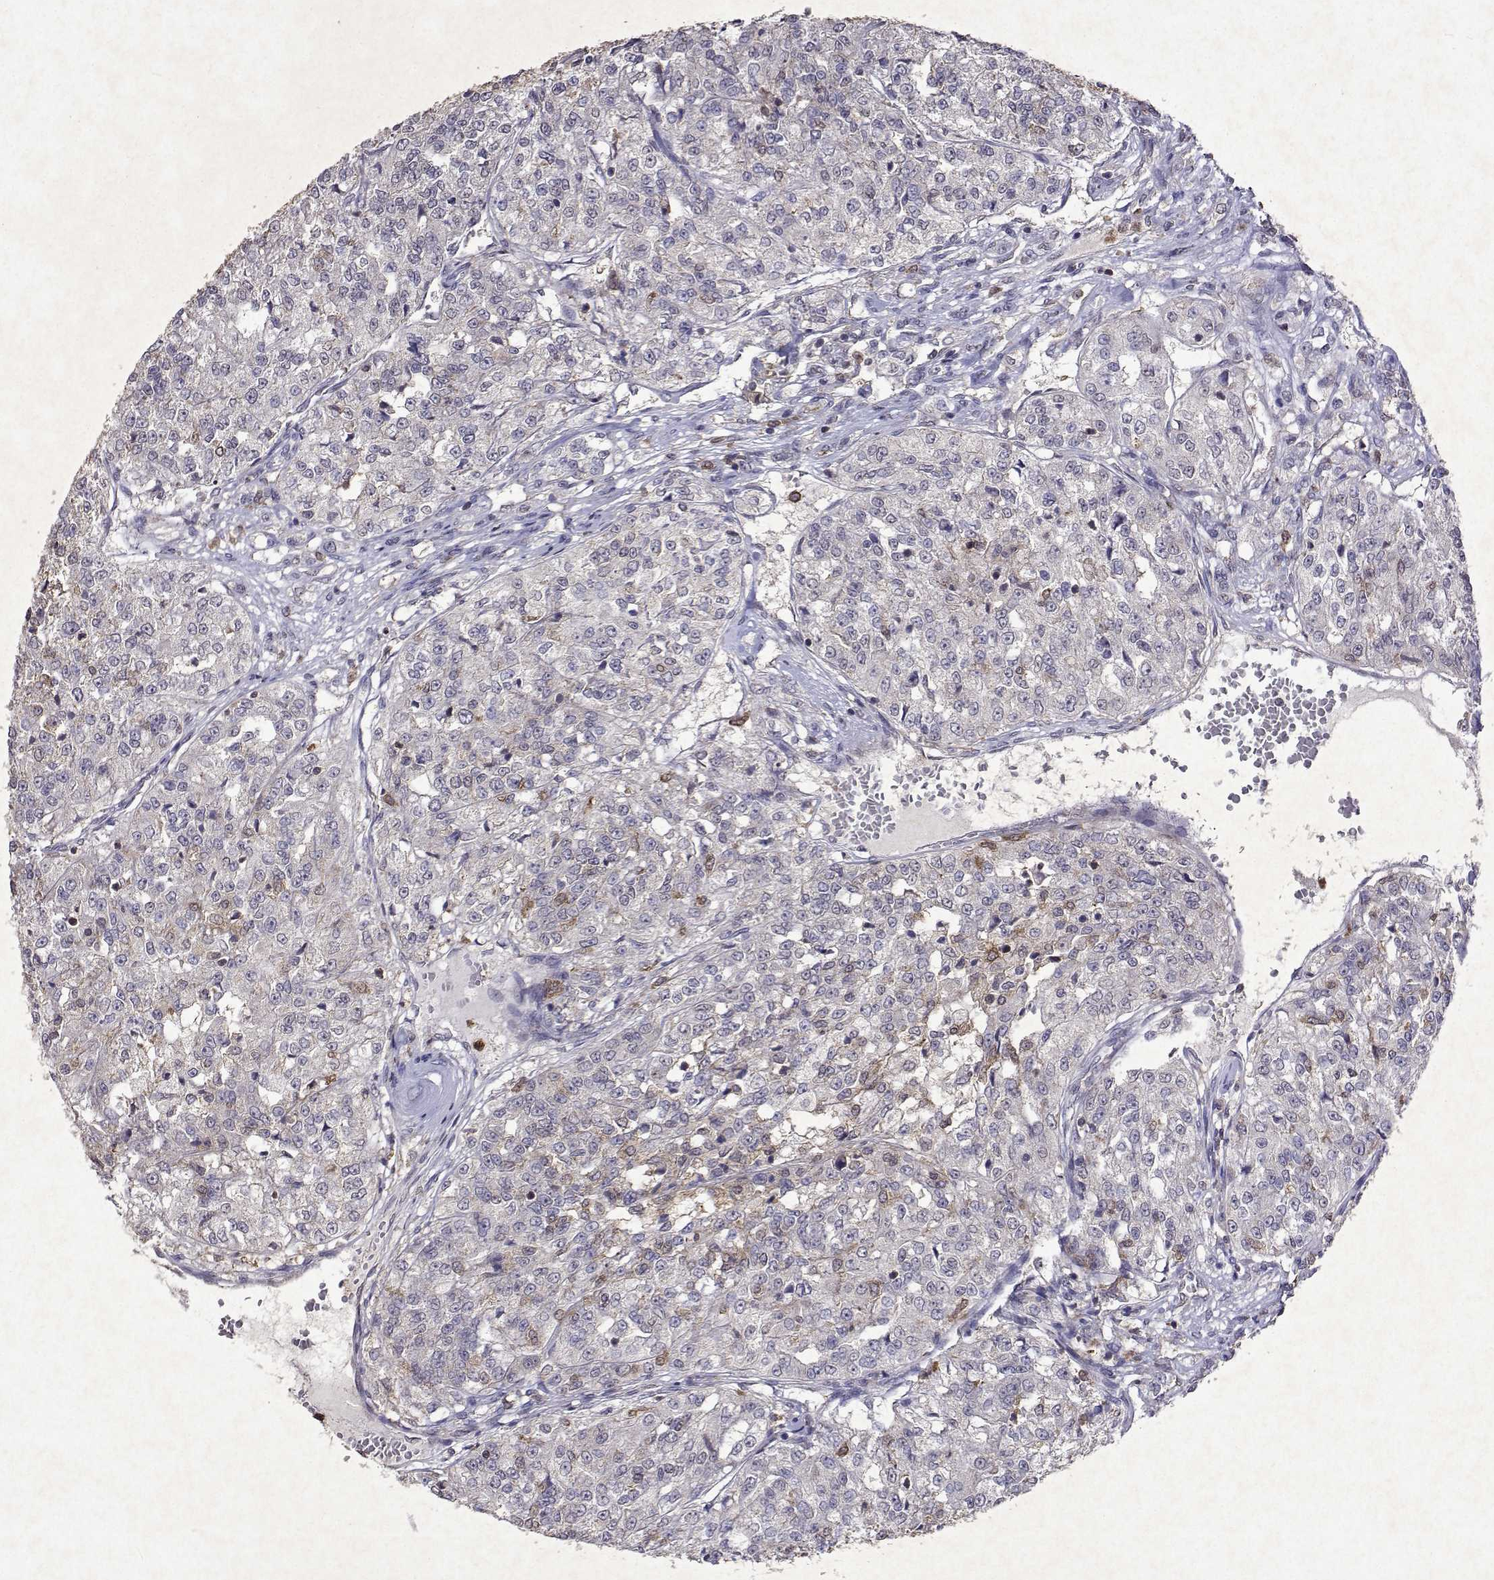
{"staining": {"intensity": "negative", "quantity": "none", "location": "none"}, "tissue": "renal cancer", "cell_type": "Tumor cells", "image_type": "cancer", "snomed": [{"axis": "morphology", "description": "Adenocarcinoma, NOS"}, {"axis": "topography", "description": "Kidney"}], "caption": "This is a image of immunohistochemistry (IHC) staining of renal cancer, which shows no expression in tumor cells.", "gene": "APAF1", "patient": {"sex": "female", "age": 63}}